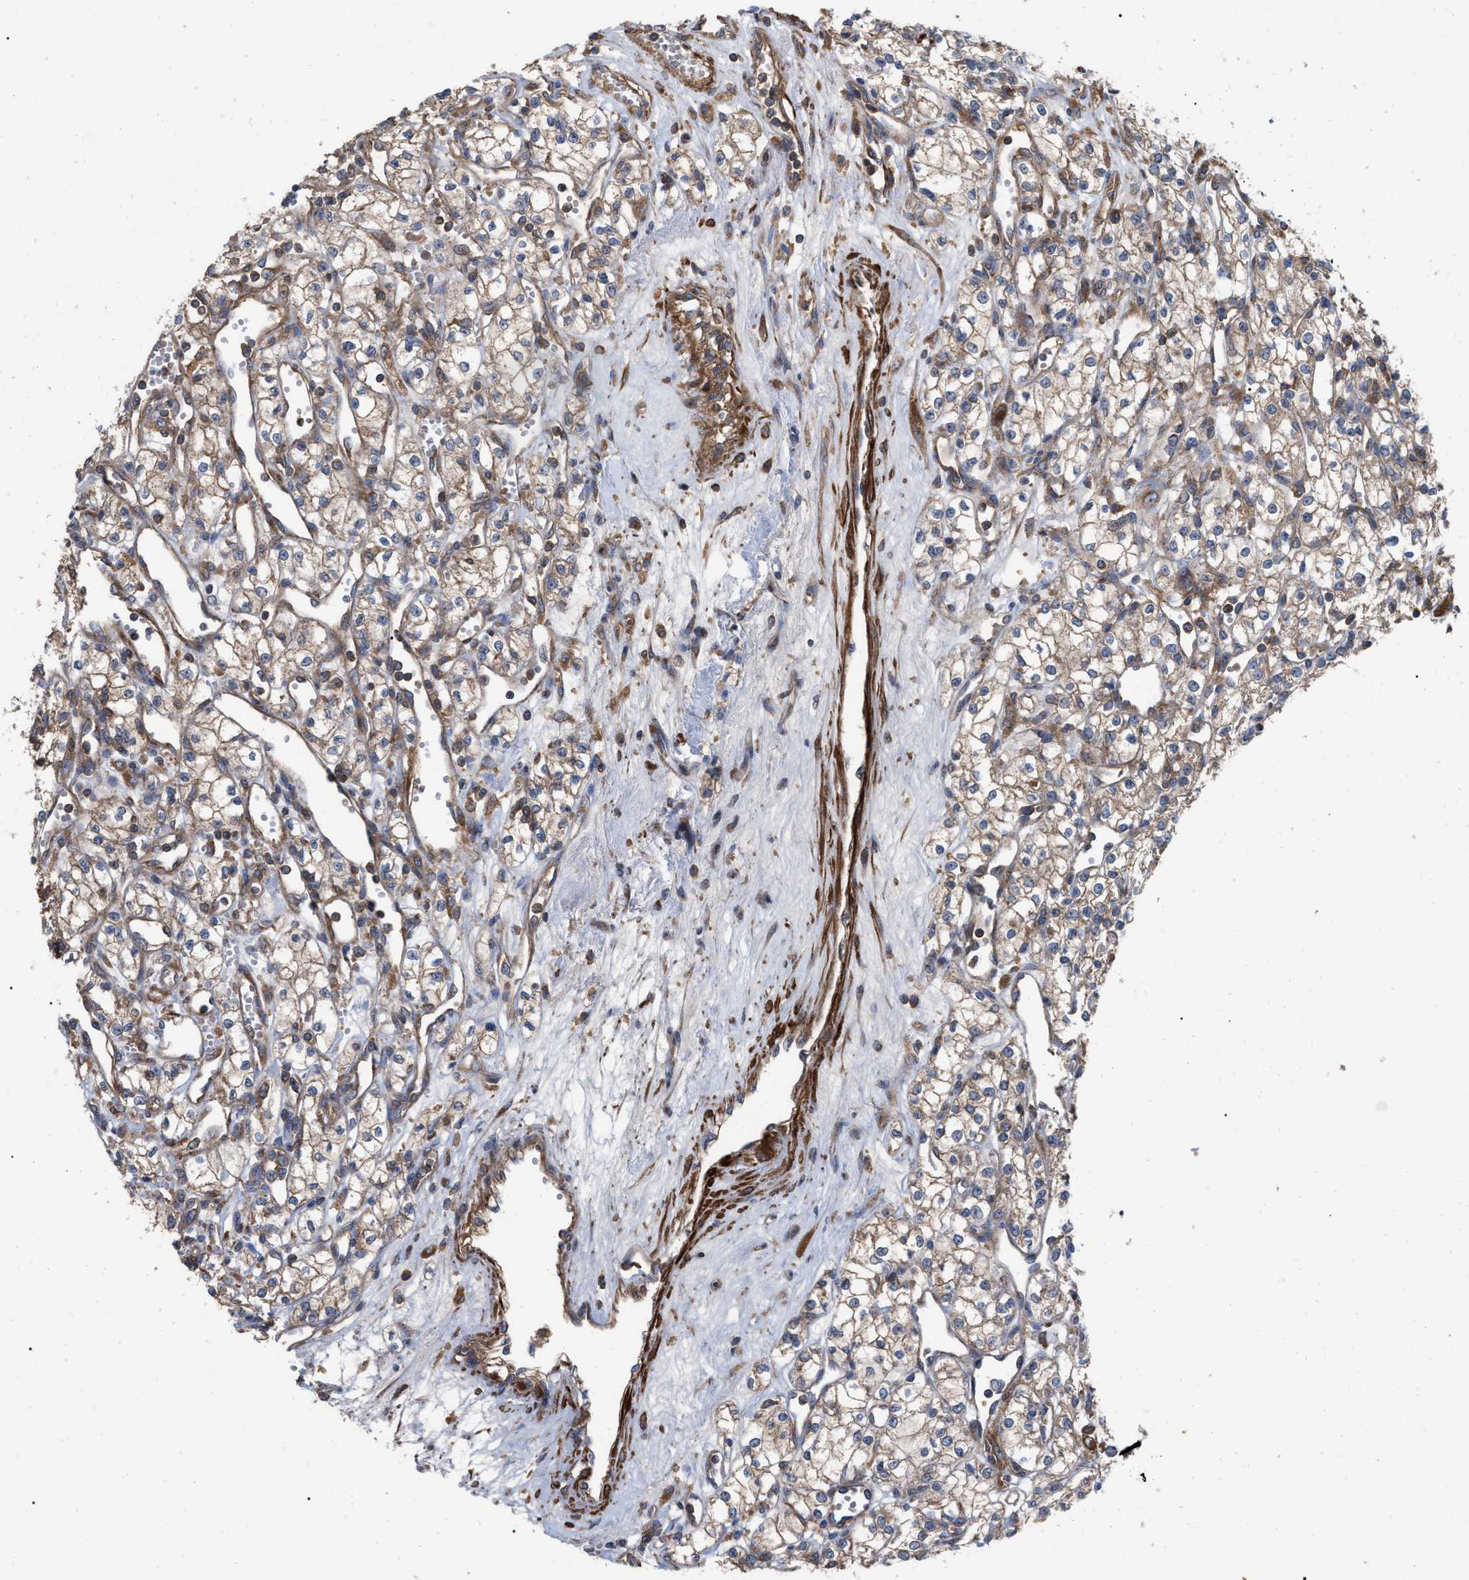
{"staining": {"intensity": "weak", "quantity": ">75%", "location": "cytoplasmic/membranous"}, "tissue": "renal cancer", "cell_type": "Tumor cells", "image_type": "cancer", "snomed": [{"axis": "morphology", "description": "Adenocarcinoma, NOS"}, {"axis": "topography", "description": "Kidney"}], "caption": "IHC of human renal cancer (adenocarcinoma) reveals low levels of weak cytoplasmic/membranous expression in approximately >75% of tumor cells.", "gene": "RABEP1", "patient": {"sex": "male", "age": 59}}